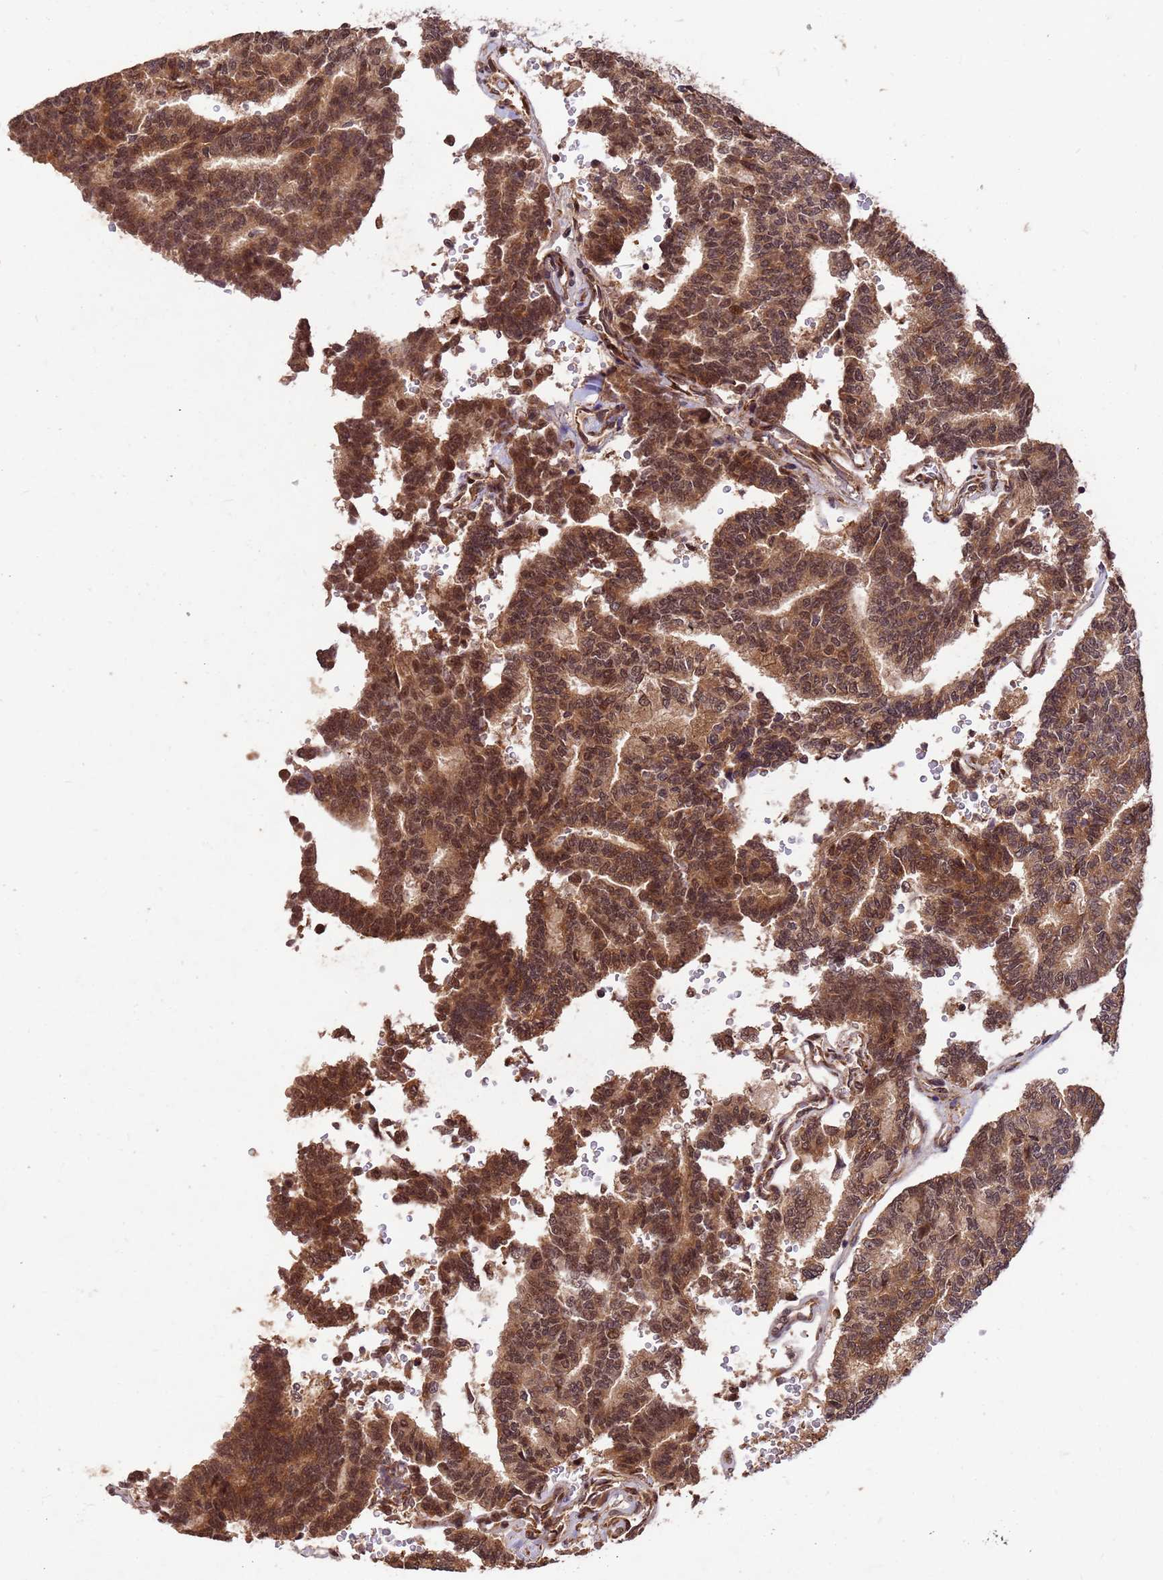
{"staining": {"intensity": "moderate", "quantity": ">75%", "location": "cytoplasmic/membranous,nuclear"}, "tissue": "thyroid cancer", "cell_type": "Tumor cells", "image_type": "cancer", "snomed": [{"axis": "morphology", "description": "Papillary adenocarcinoma, NOS"}, {"axis": "topography", "description": "Thyroid gland"}], "caption": "Protein staining of thyroid cancer (papillary adenocarcinoma) tissue exhibits moderate cytoplasmic/membranous and nuclear expression in about >75% of tumor cells. (Brightfield microscopy of DAB IHC at high magnification).", "gene": "ZNF619", "patient": {"sex": "female", "age": 35}}